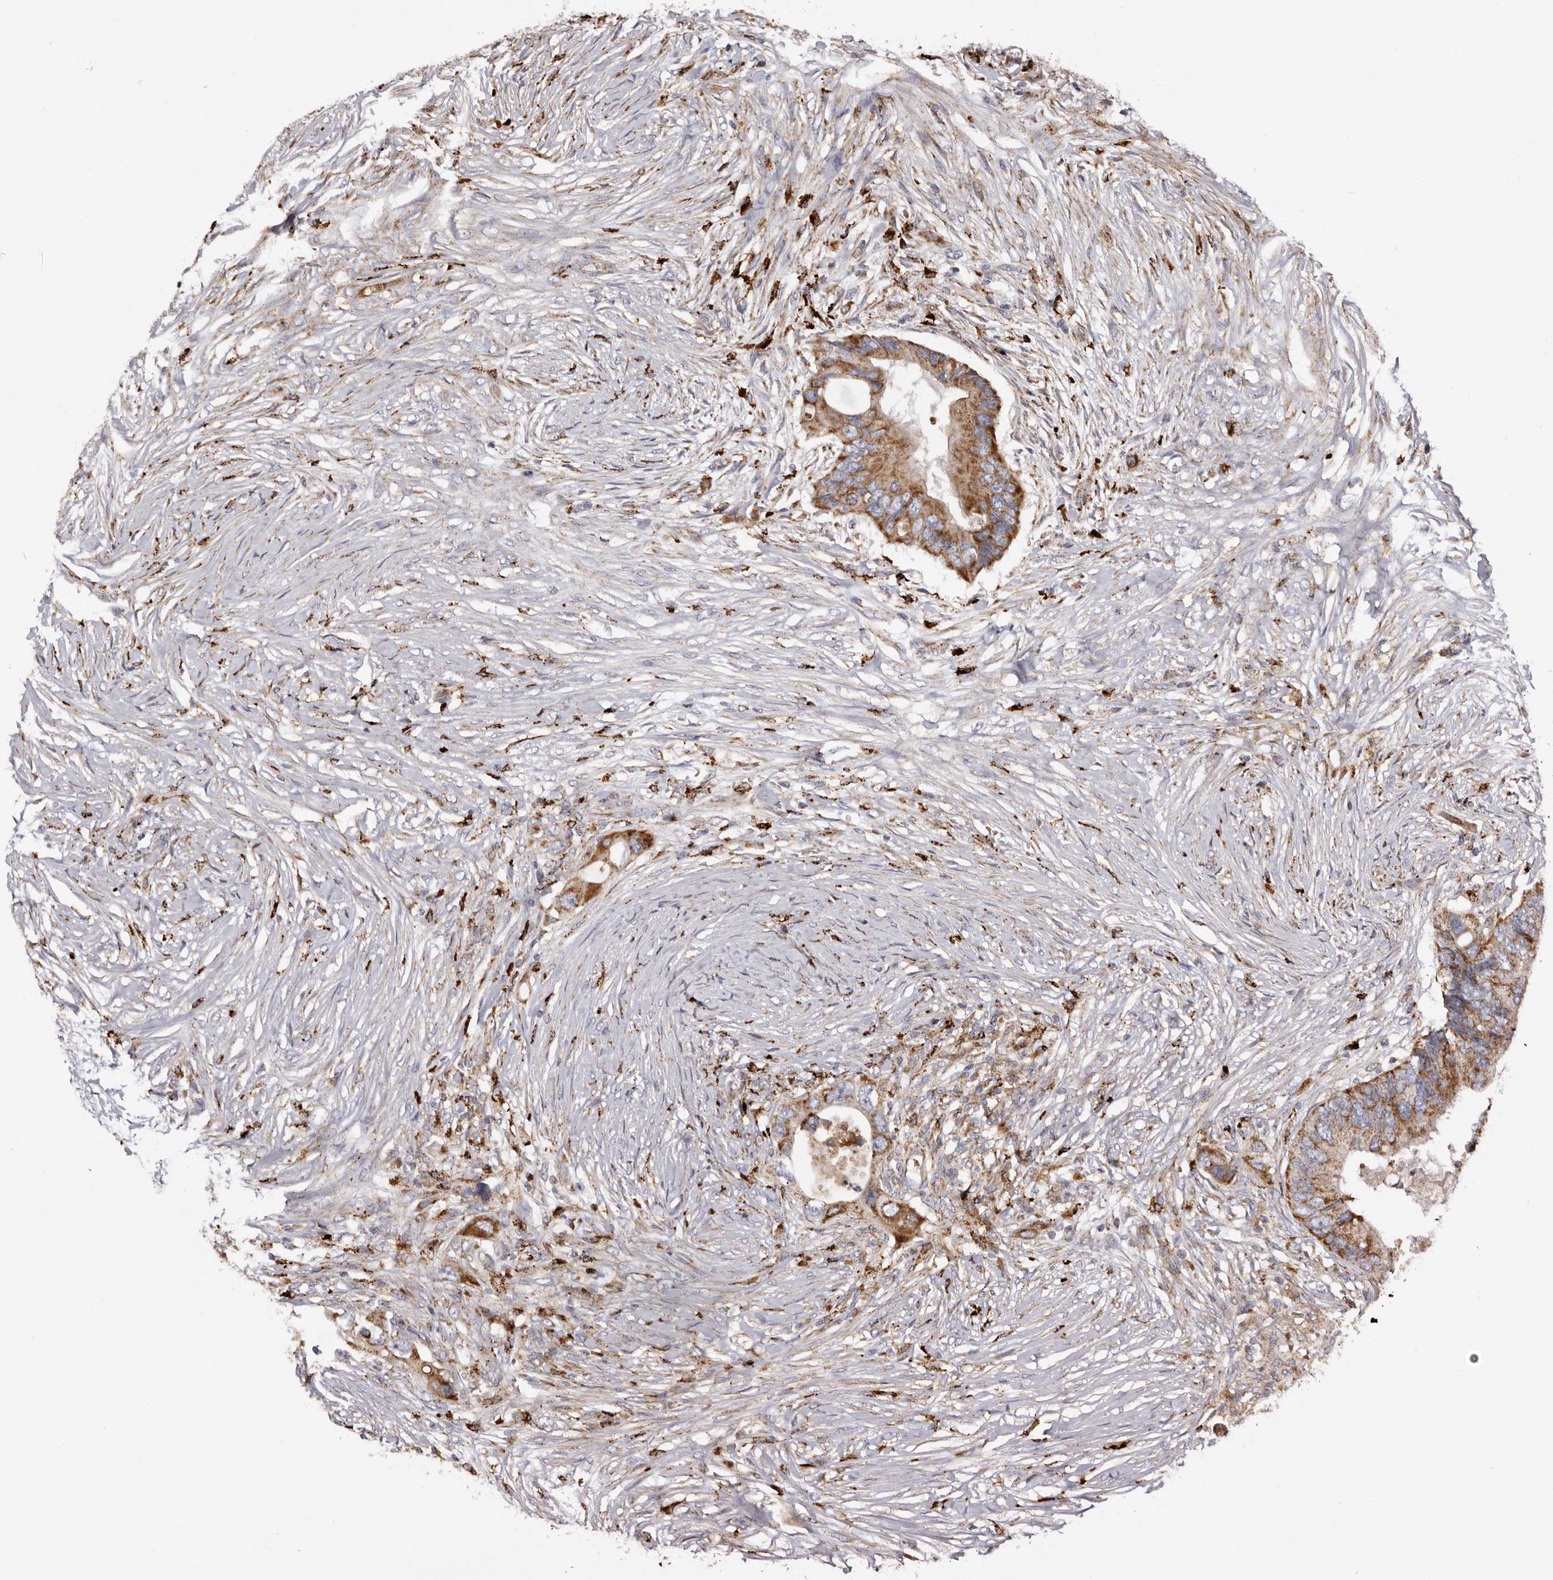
{"staining": {"intensity": "moderate", "quantity": ">75%", "location": "cytoplasmic/membranous"}, "tissue": "colorectal cancer", "cell_type": "Tumor cells", "image_type": "cancer", "snomed": [{"axis": "morphology", "description": "Adenocarcinoma, NOS"}, {"axis": "topography", "description": "Colon"}], "caption": "DAB (3,3'-diaminobenzidine) immunohistochemical staining of colorectal cancer displays moderate cytoplasmic/membranous protein staining in approximately >75% of tumor cells.", "gene": "MECR", "patient": {"sex": "male", "age": 71}}